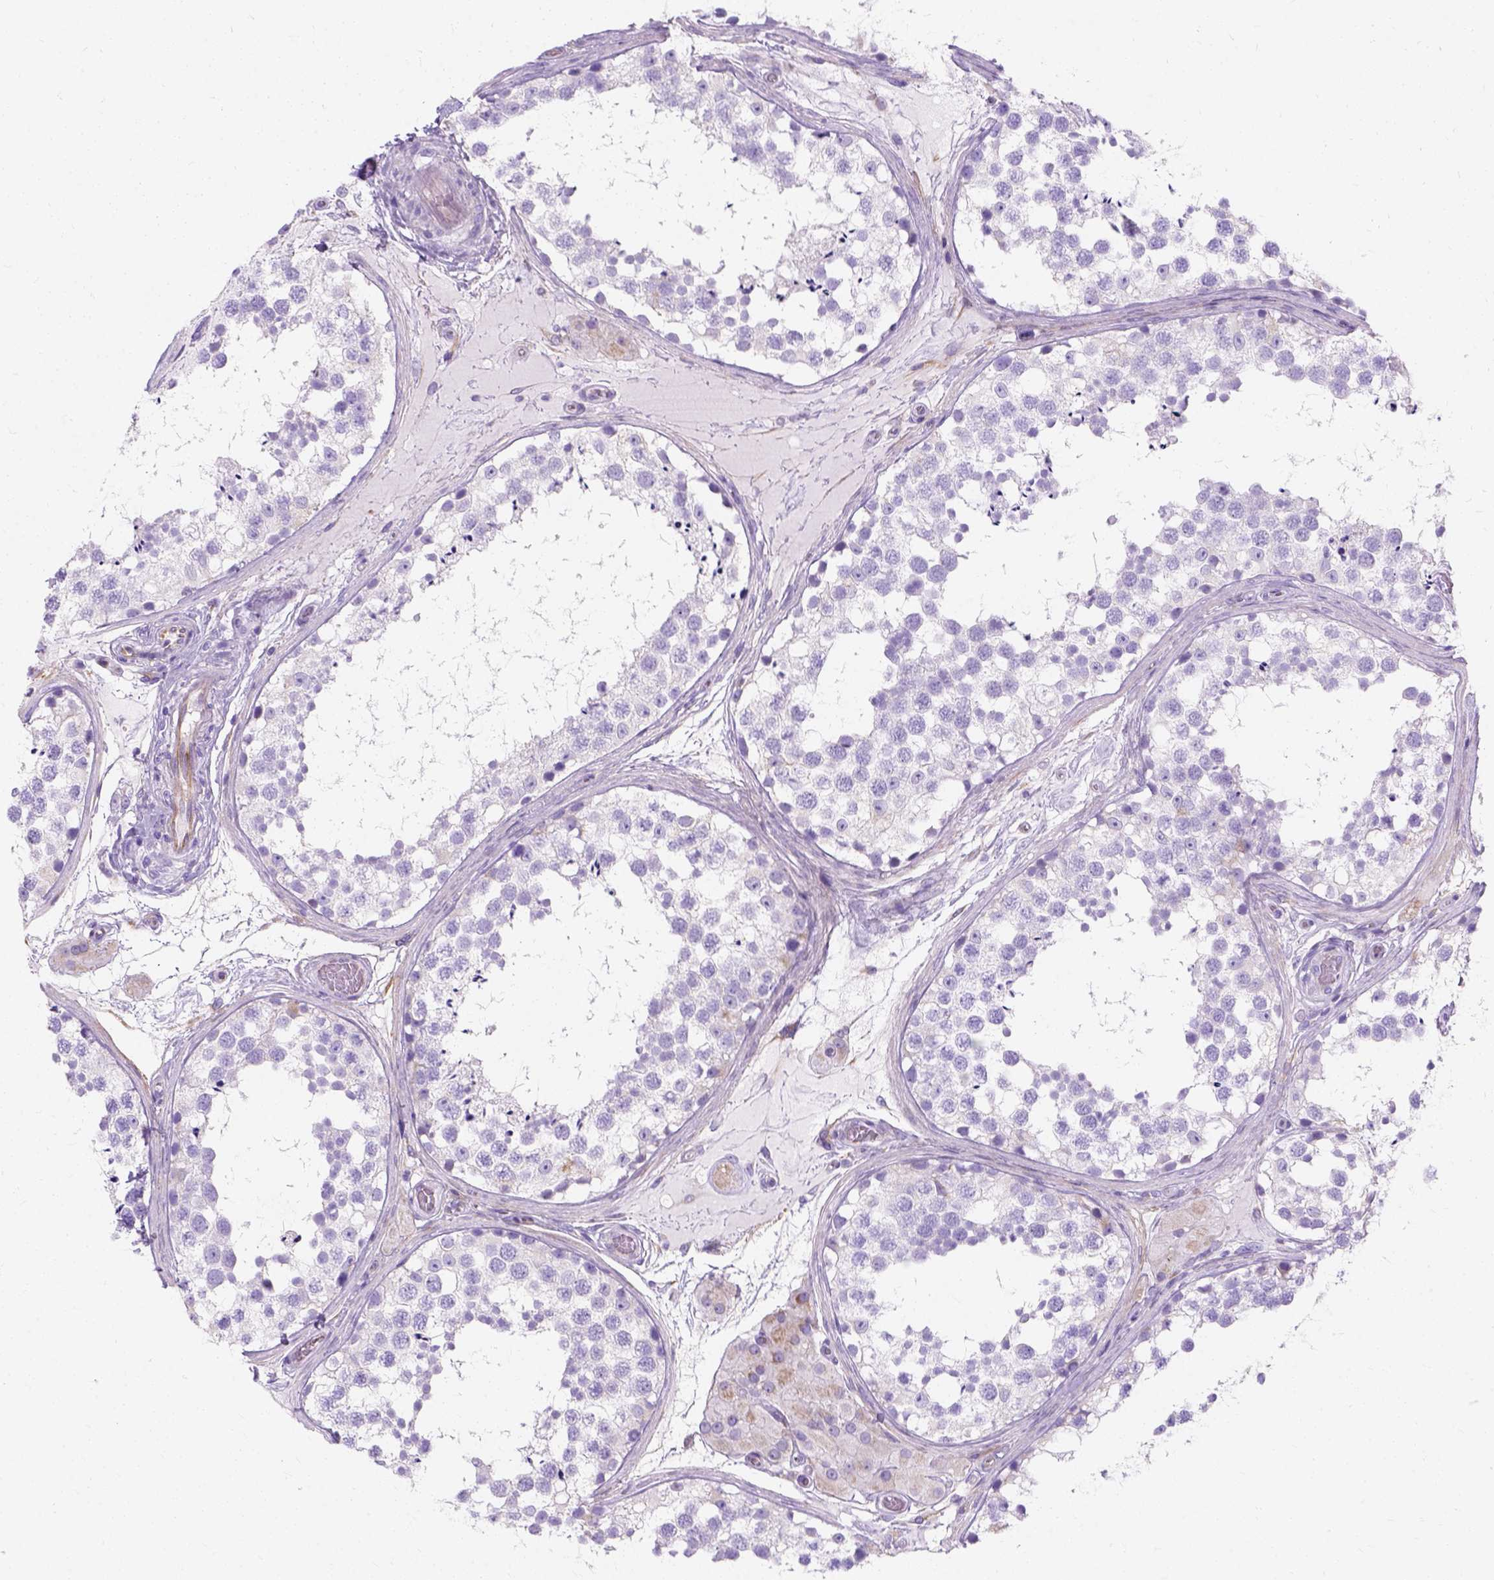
{"staining": {"intensity": "negative", "quantity": "none", "location": "none"}, "tissue": "testis", "cell_type": "Cells in seminiferous ducts", "image_type": "normal", "snomed": [{"axis": "morphology", "description": "Normal tissue, NOS"}, {"axis": "morphology", "description": "Seminoma, NOS"}, {"axis": "topography", "description": "Testis"}], "caption": "A high-resolution image shows immunohistochemistry (IHC) staining of unremarkable testis, which demonstrates no significant expression in cells in seminiferous ducts. (DAB immunohistochemistry (IHC) with hematoxylin counter stain).", "gene": "MYH15", "patient": {"sex": "male", "age": 65}}